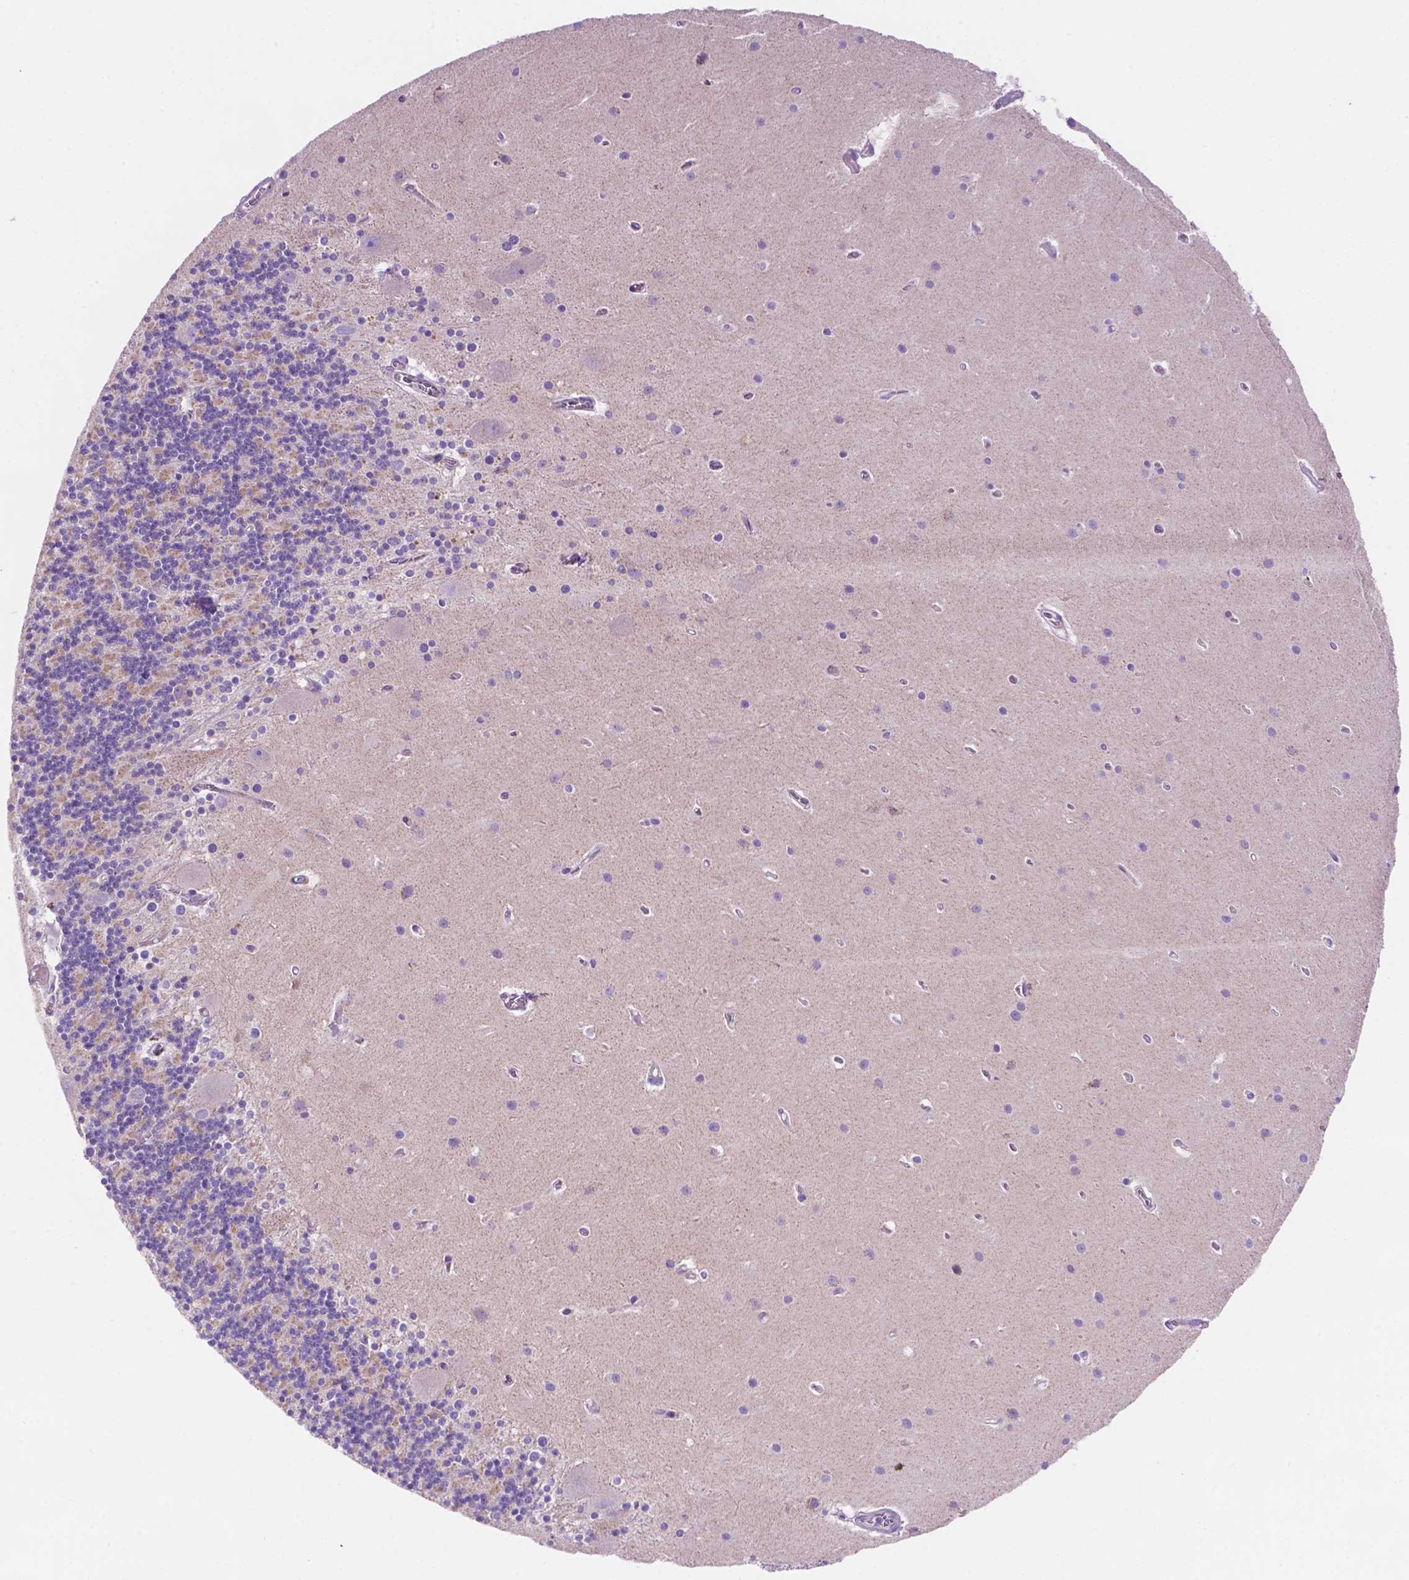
{"staining": {"intensity": "negative", "quantity": "none", "location": "none"}, "tissue": "cerebellum", "cell_type": "Cells in granular layer", "image_type": "normal", "snomed": [{"axis": "morphology", "description": "Normal tissue, NOS"}, {"axis": "topography", "description": "Cerebellum"}], "caption": "Micrograph shows no significant protein staining in cells in granular layer of unremarkable cerebellum.", "gene": "CEACAM7", "patient": {"sex": "male", "age": 70}}